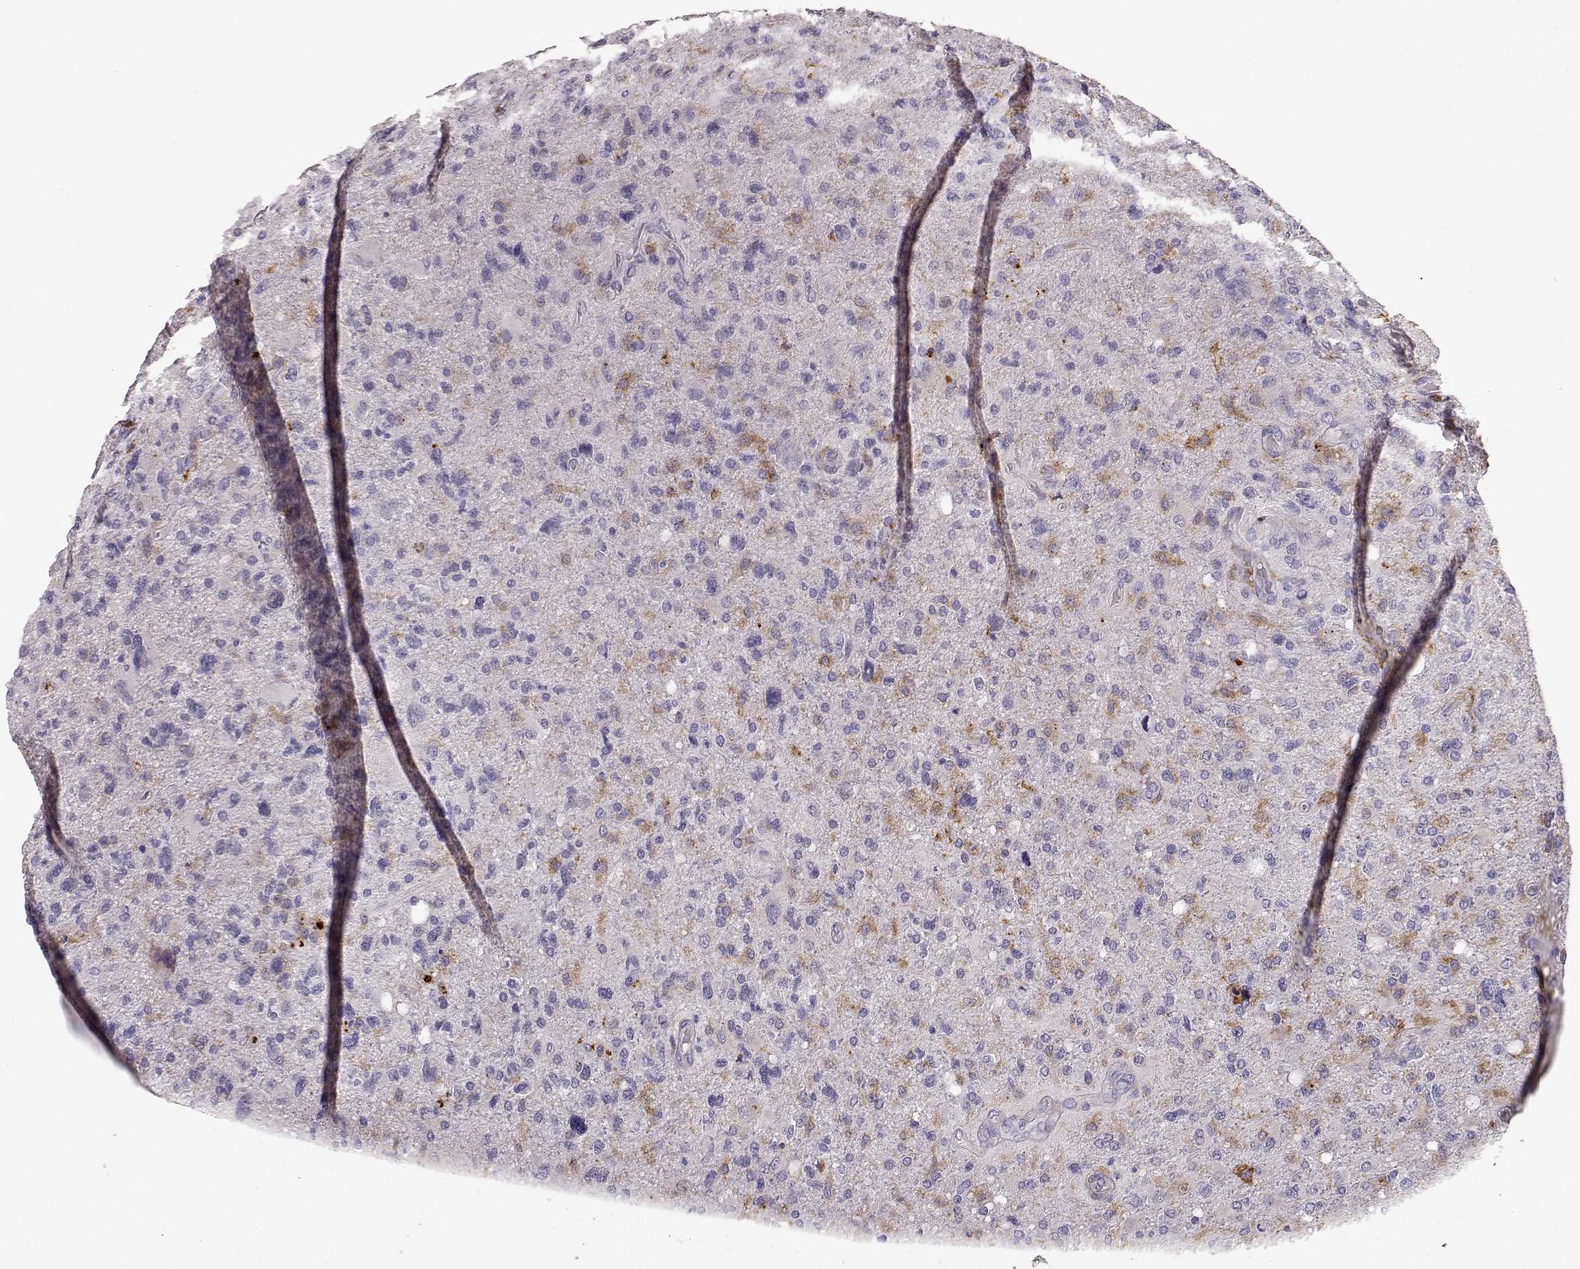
{"staining": {"intensity": "weak", "quantity": "<25%", "location": "cytoplasmic/membranous"}, "tissue": "glioma", "cell_type": "Tumor cells", "image_type": "cancer", "snomed": [{"axis": "morphology", "description": "Glioma, malignant, High grade"}, {"axis": "topography", "description": "Cerebral cortex"}], "caption": "Immunohistochemical staining of human glioma reveals no significant positivity in tumor cells. (Stains: DAB (3,3'-diaminobenzidine) immunohistochemistry (IHC) with hematoxylin counter stain, Microscopy: brightfield microscopy at high magnification).", "gene": "CCNF", "patient": {"sex": "male", "age": 70}}